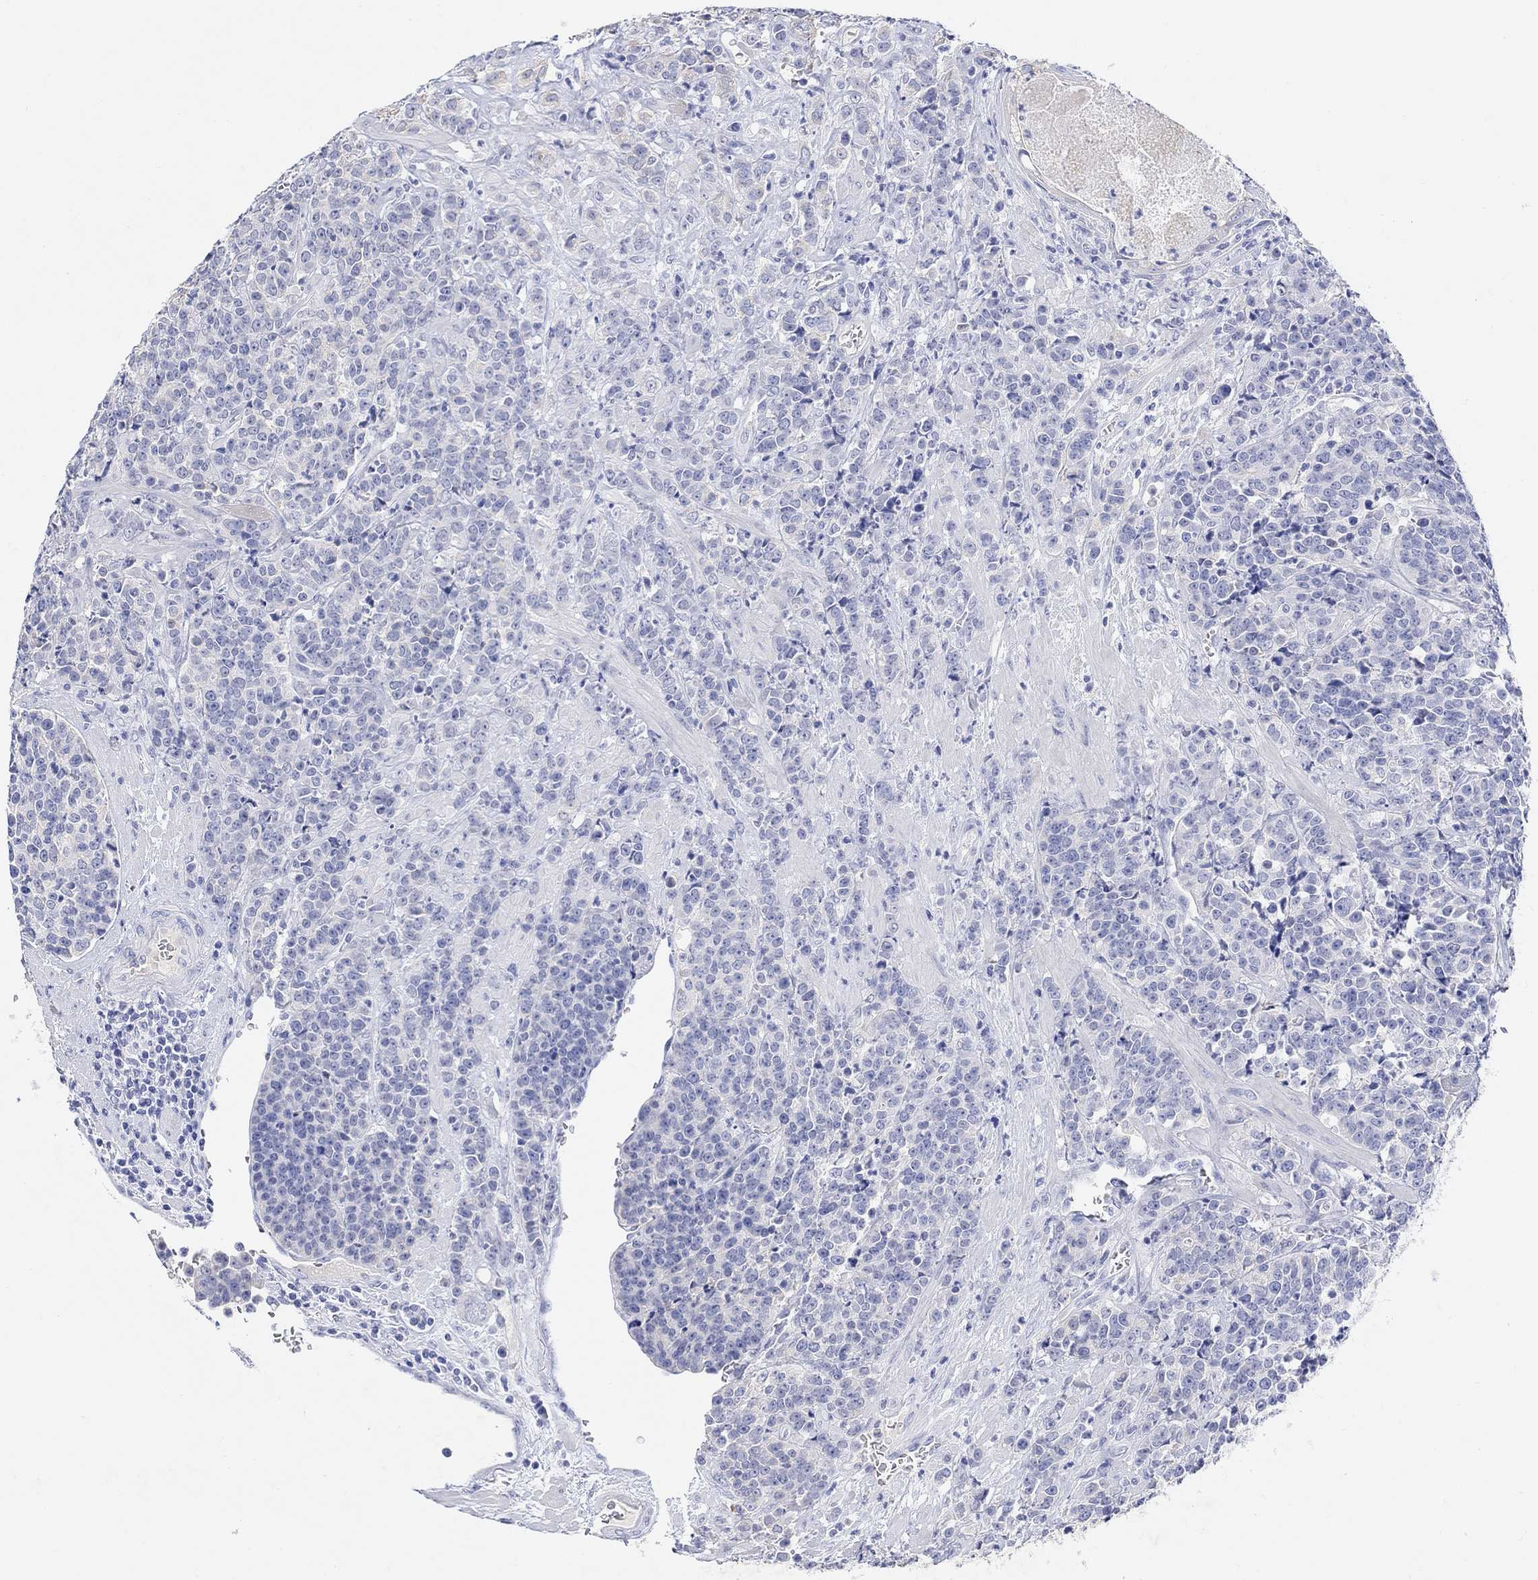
{"staining": {"intensity": "negative", "quantity": "none", "location": "none"}, "tissue": "prostate cancer", "cell_type": "Tumor cells", "image_type": "cancer", "snomed": [{"axis": "morphology", "description": "Adenocarcinoma, NOS"}, {"axis": "topography", "description": "Prostate"}], "caption": "IHC micrograph of neoplastic tissue: human adenocarcinoma (prostate) stained with DAB (3,3'-diaminobenzidine) reveals no significant protein positivity in tumor cells.", "gene": "TYR", "patient": {"sex": "male", "age": 67}}